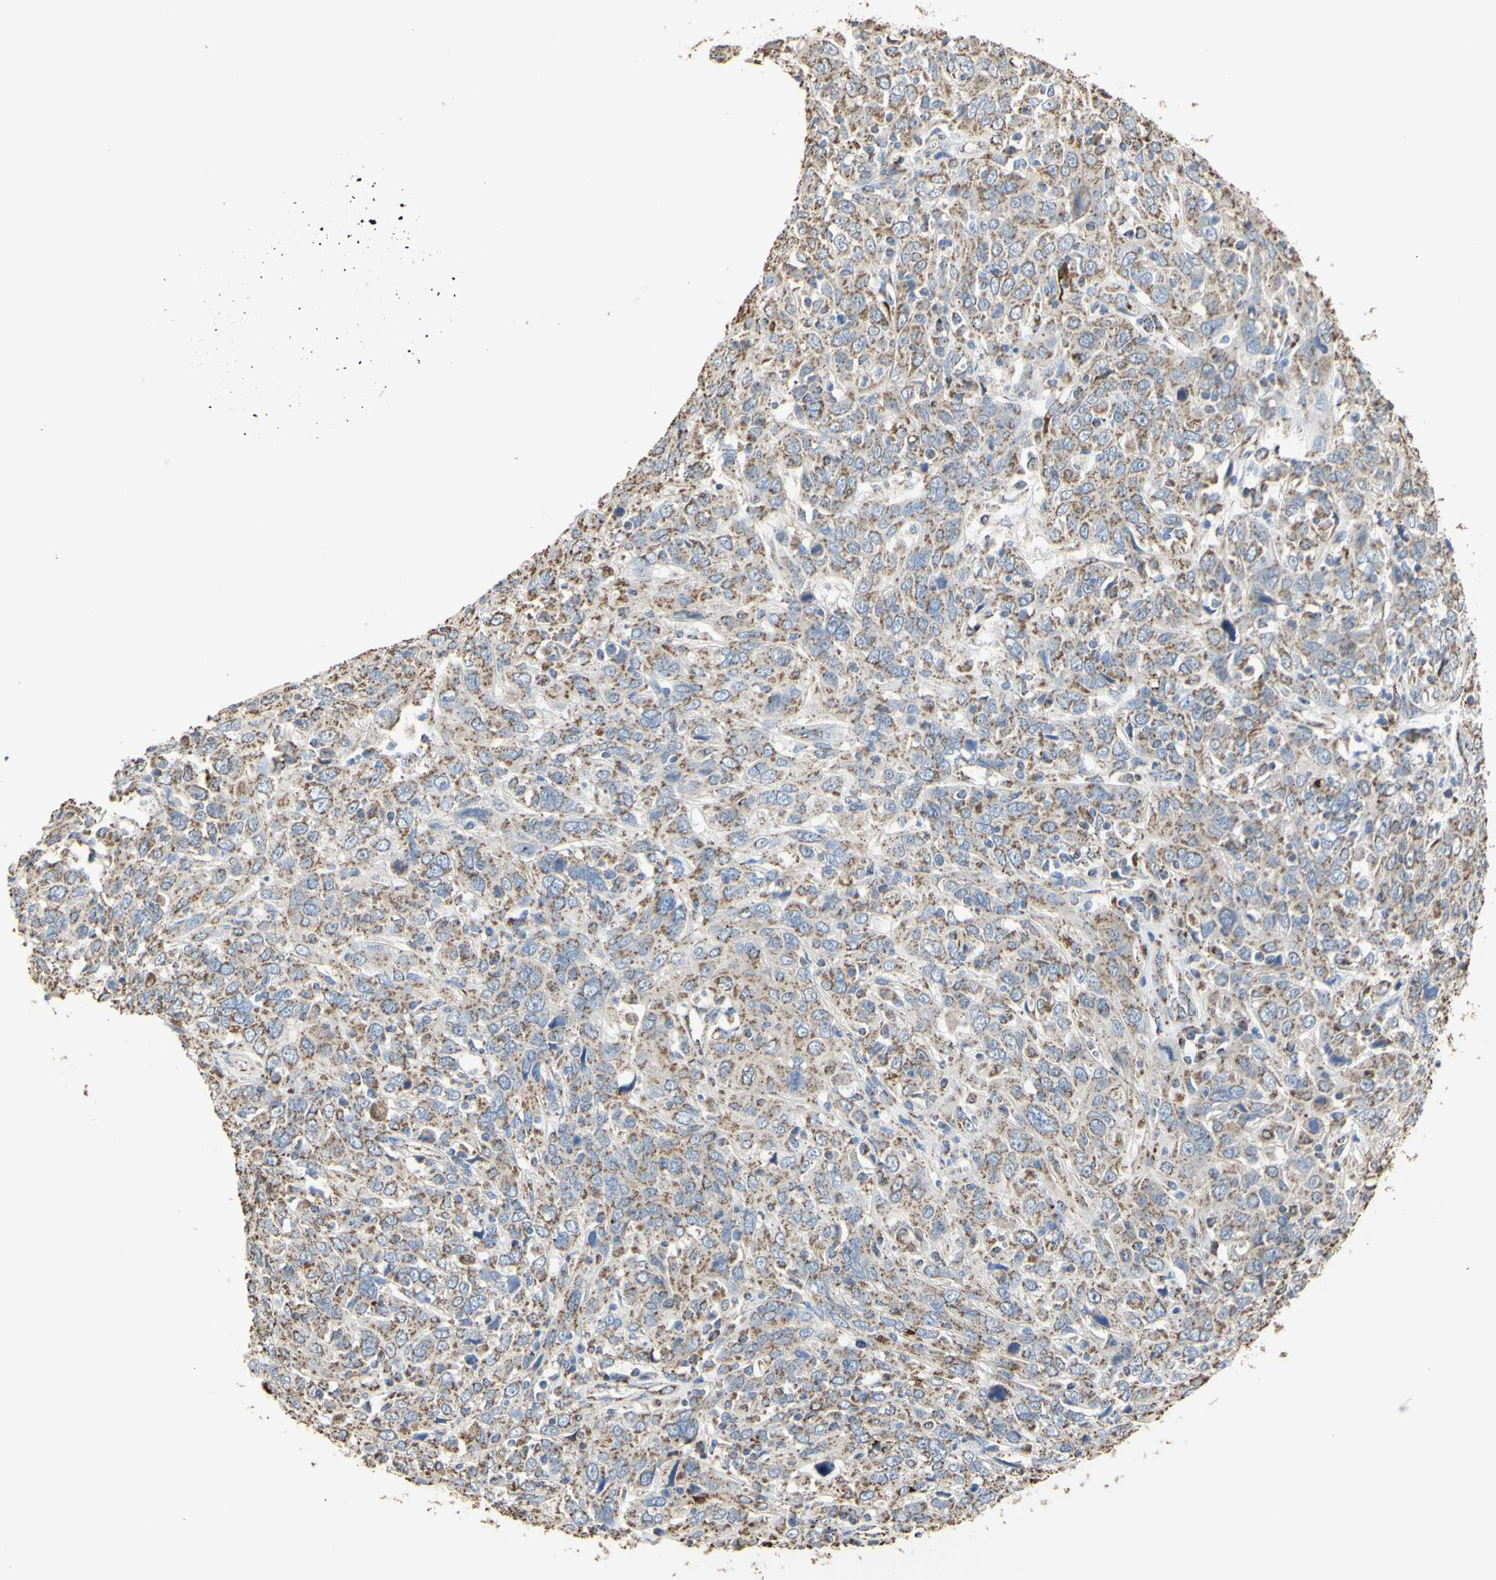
{"staining": {"intensity": "moderate", "quantity": "25%-75%", "location": "cytoplasmic/membranous"}, "tissue": "cervical cancer", "cell_type": "Tumor cells", "image_type": "cancer", "snomed": [{"axis": "morphology", "description": "Squamous cell carcinoma, NOS"}, {"axis": "topography", "description": "Cervix"}], "caption": "A histopathology image of cervical squamous cell carcinoma stained for a protein demonstrates moderate cytoplasmic/membranous brown staining in tumor cells. (Stains: DAB in brown, nuclei in blue, Microscopy: brightfield microscopy at high magnification).", "gene": "CMKLR2", "patient": {"sex": "female", "age": 46}}